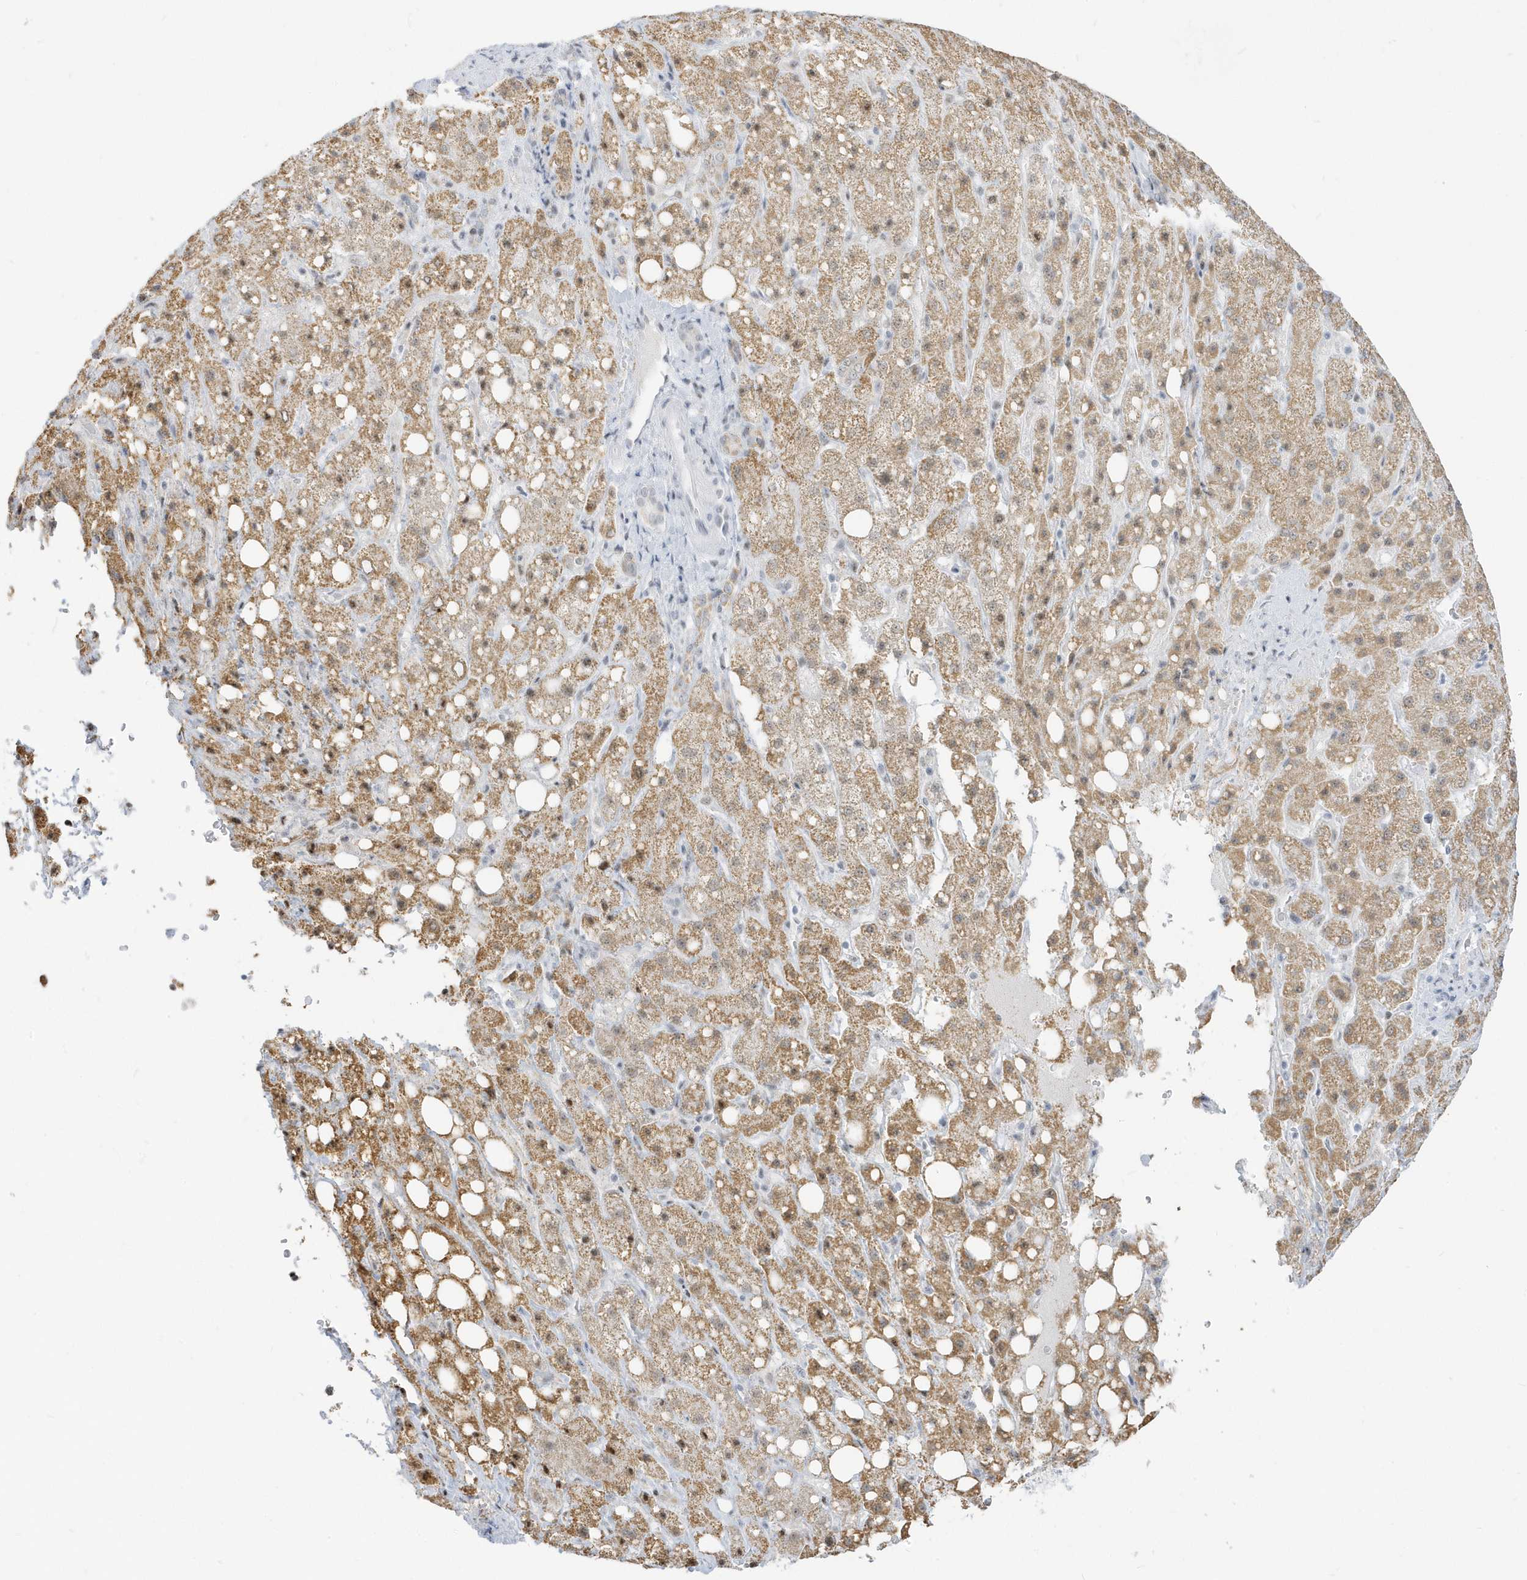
{"staining": {"intensity": "moderate", "quantity": ">75%", "location": "cytoplasmic/membranous,nuclear"}, "tissue": "liver cancer", "cell_type": "Tumor cells", "image_type": "cancer", "snomed": [{"axis": "morphology", "description": "Carcinoma, Hepatocellular, NOS"}, {"axis": "topography", "description": "Liver"}], "caption": "A medium amount of moderate cytoplasmic/membranous and nuclear staining is present in about >75% of tumor cells in hepatocellular carcinoma (liver) tissue.", "gene": "PLEKHN1", "patient": {"sex": "male", "age": 80}}